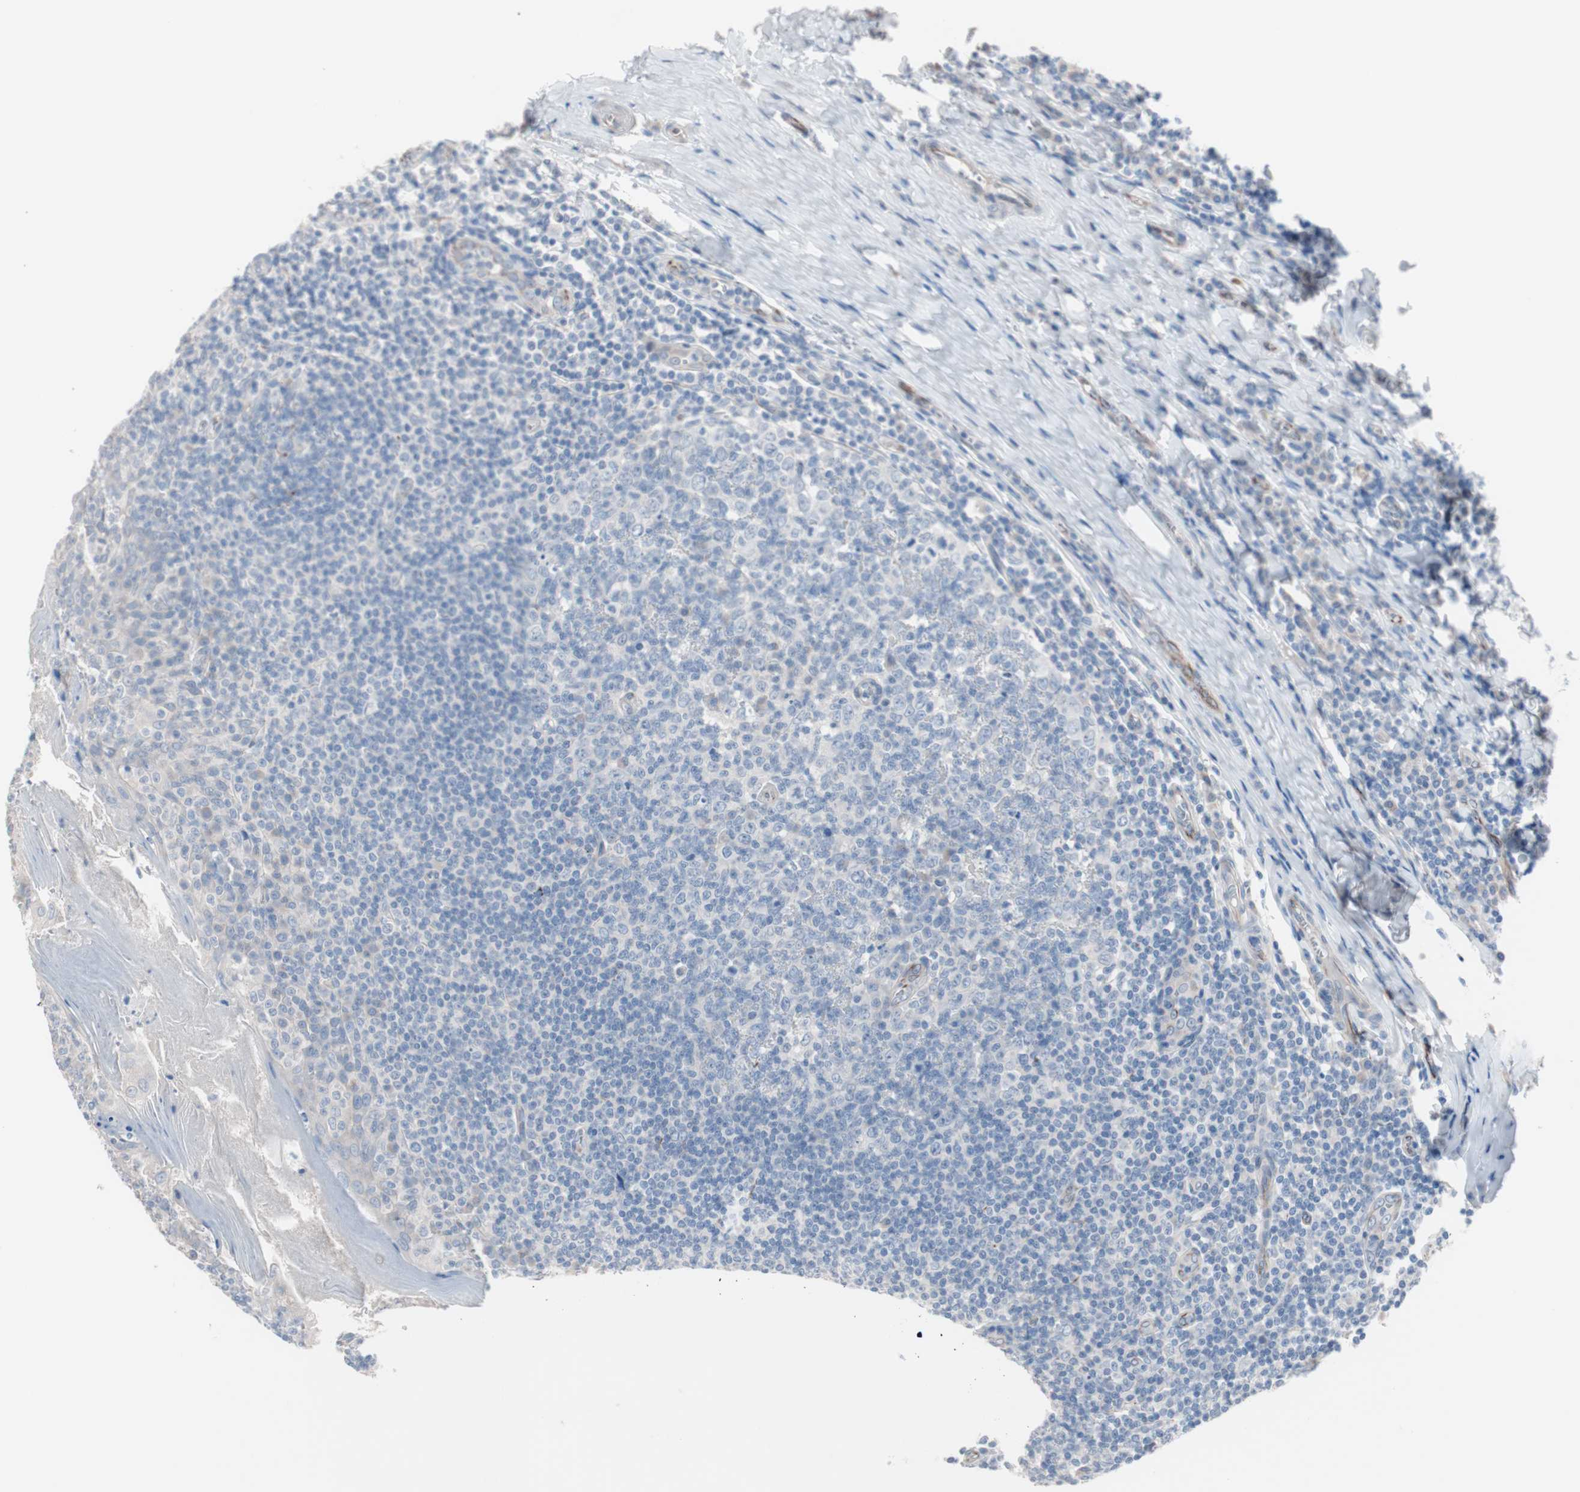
{"staining": {"intensity": "negative", "quantity": "none", "location": "none"}, "tissue": "tonsil", "cell_type": "Germinal center cells", "image_type": "normal", "snomed": [{"axis": "morphology", "description": "Normal tissue, NOS"}, {"axis": "topography", "description": "Tonsil"}], "caption": "Germinal center cells show no significant positivity in unremarkable tonsil. Brightfield microscopy of immunohistochemistry (IHC) stained with DAB (3,3'-diaminobenzidine) (brown) and hematoxylin (blue), captured at high magnification.", "gene": "ULBP1", "patient": {"sex": "male", "age": 31}}